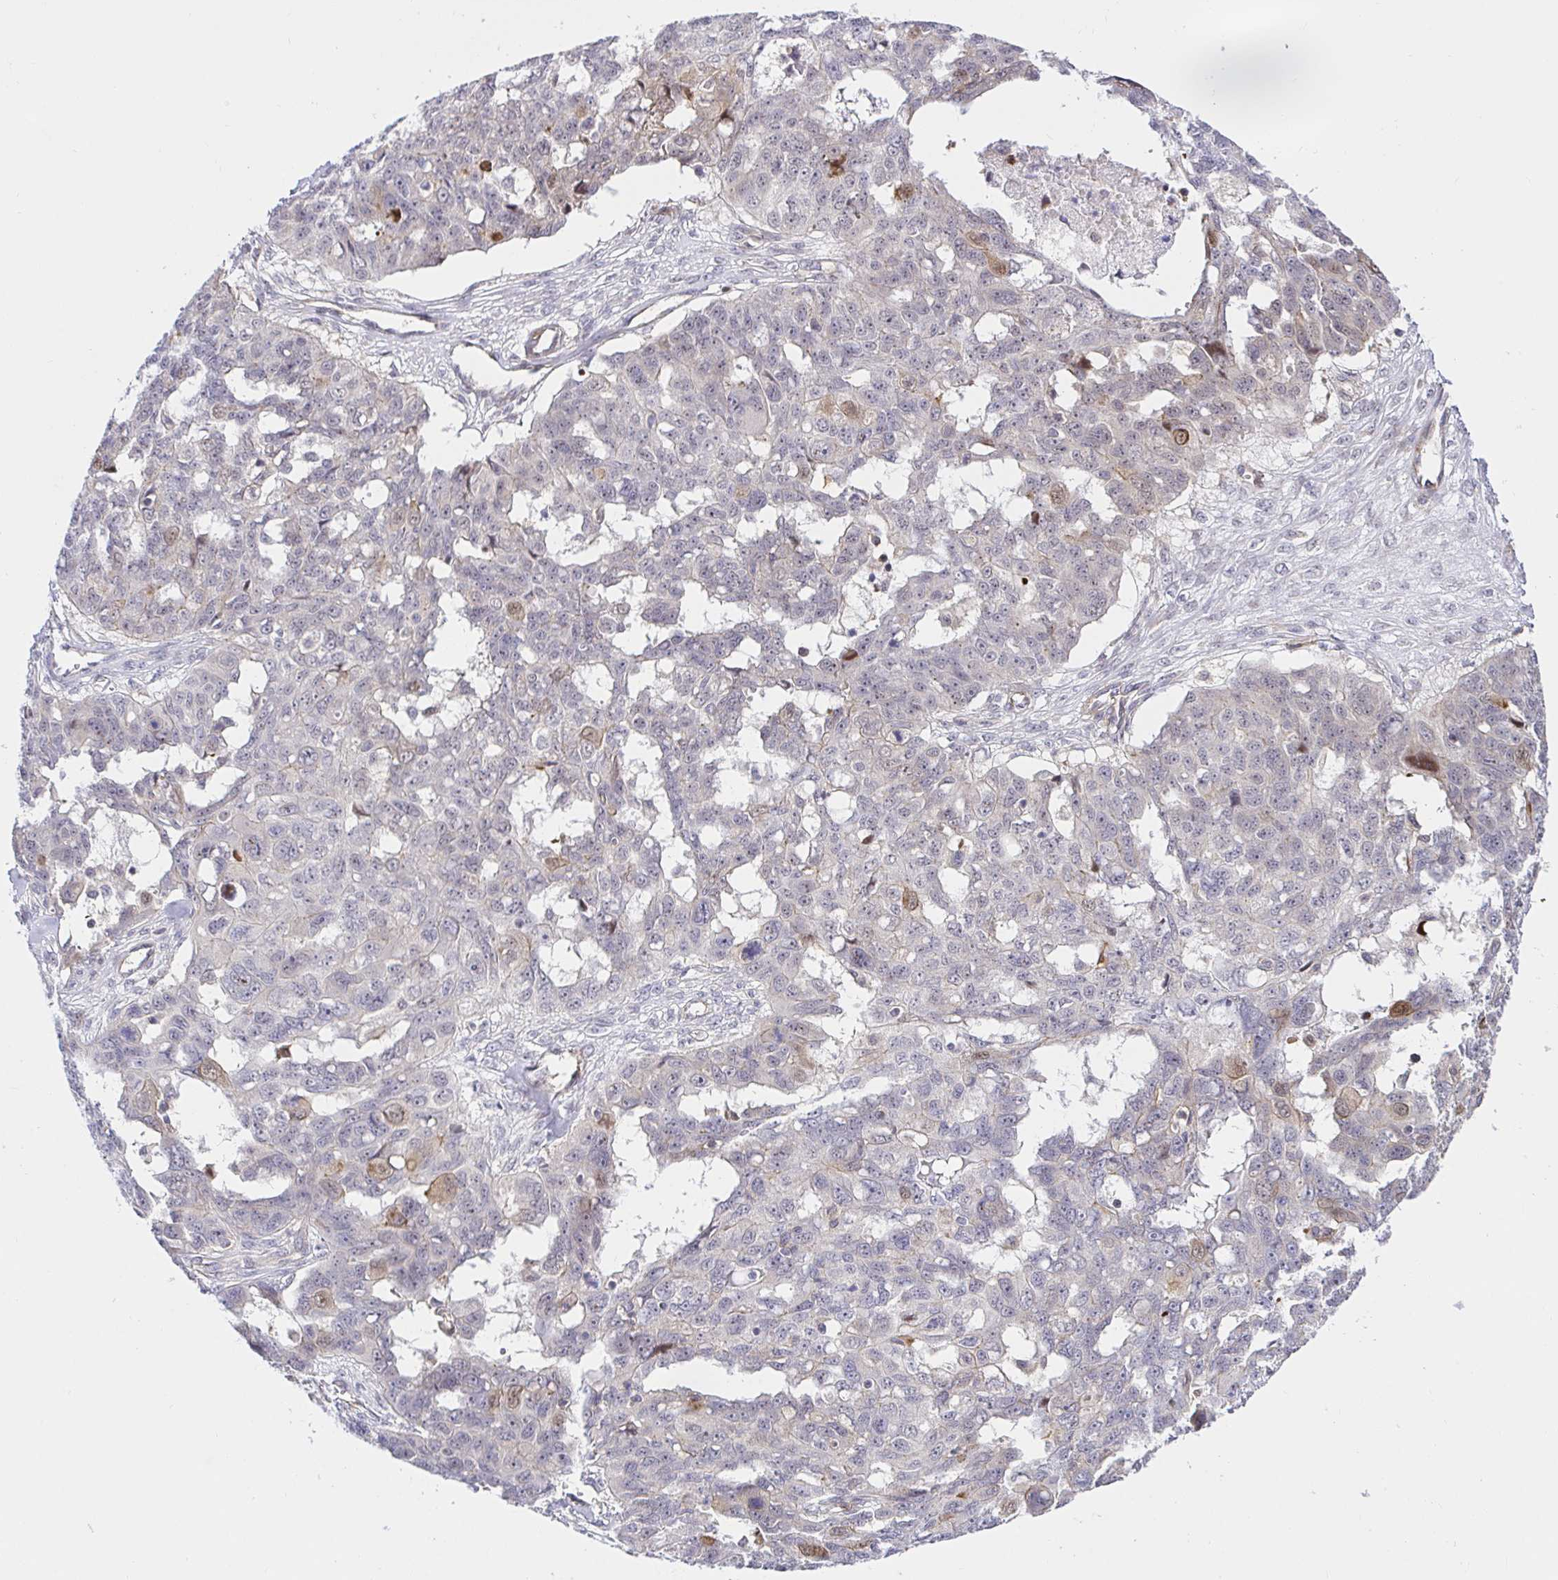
{"staining": {"intensity": "negative", "quantity": "none", "location": "none"}, "tissue": "ovarian cancer", "cell_type": "Tumor cells", "image_type": "cancer", "snomed": [{"axis": "morphology", "description": "Carcinoma, endometroid"}, {"axis": "topography", "description": "Ovary"}], "caption": "A high-resolution image shows immunohistochemistry staining of ovarian cancer (endometroid carcinoma), which shows no significant expression in tumor cells.", "gene": "TRIM55", "patient": {"sex": "female", "age": 70}}